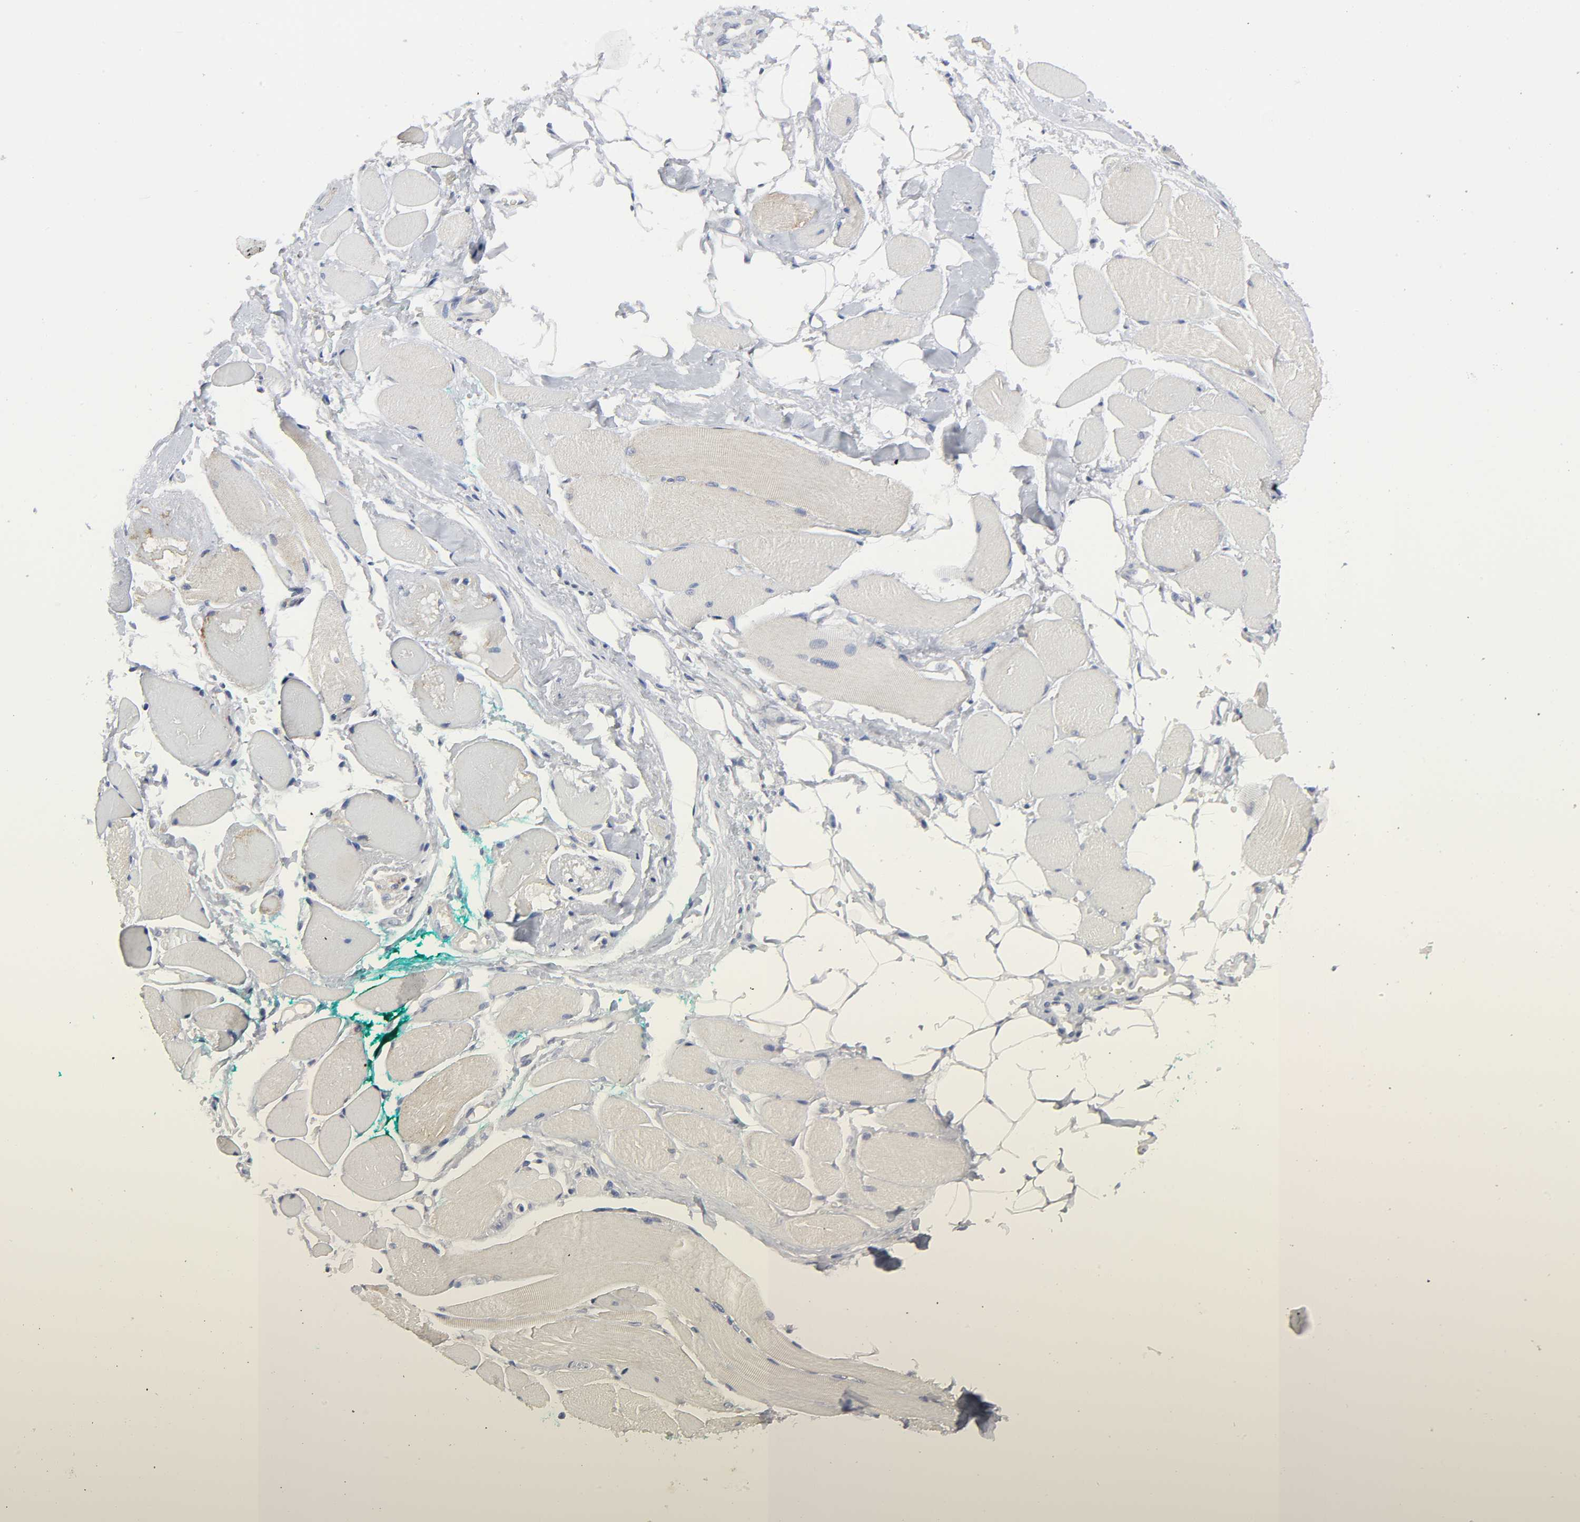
{"staining": {"intensity": "weak", "quantity": "<25%", "location": "cytoplasmic/membranous"}, "tissue": "skeletal muscle", "cell_type": "Myocytes", "image_type": "normal", "snomed": [{"axis": "morphology", "description": "Normal tissue, NOS"}, {"axis": "topography", "description": "Skeletal muscle"}, {"axis": "topography", "description": "Peripheral nerve tissue"}], "caption": "High power microscopy photomicrograph of an IHC image of benign skeletal muscle, revealing no significant positivity in myocytes. (Stains: DAB (3,3'-diaminobenzidine) immunohistochemistry (IHC) with hematoxylin counter stain, Microscopy: brightfield microscopy at high magnification).", "gene": "AOPEP", "patient": {"sex": "female", "age": 84}}